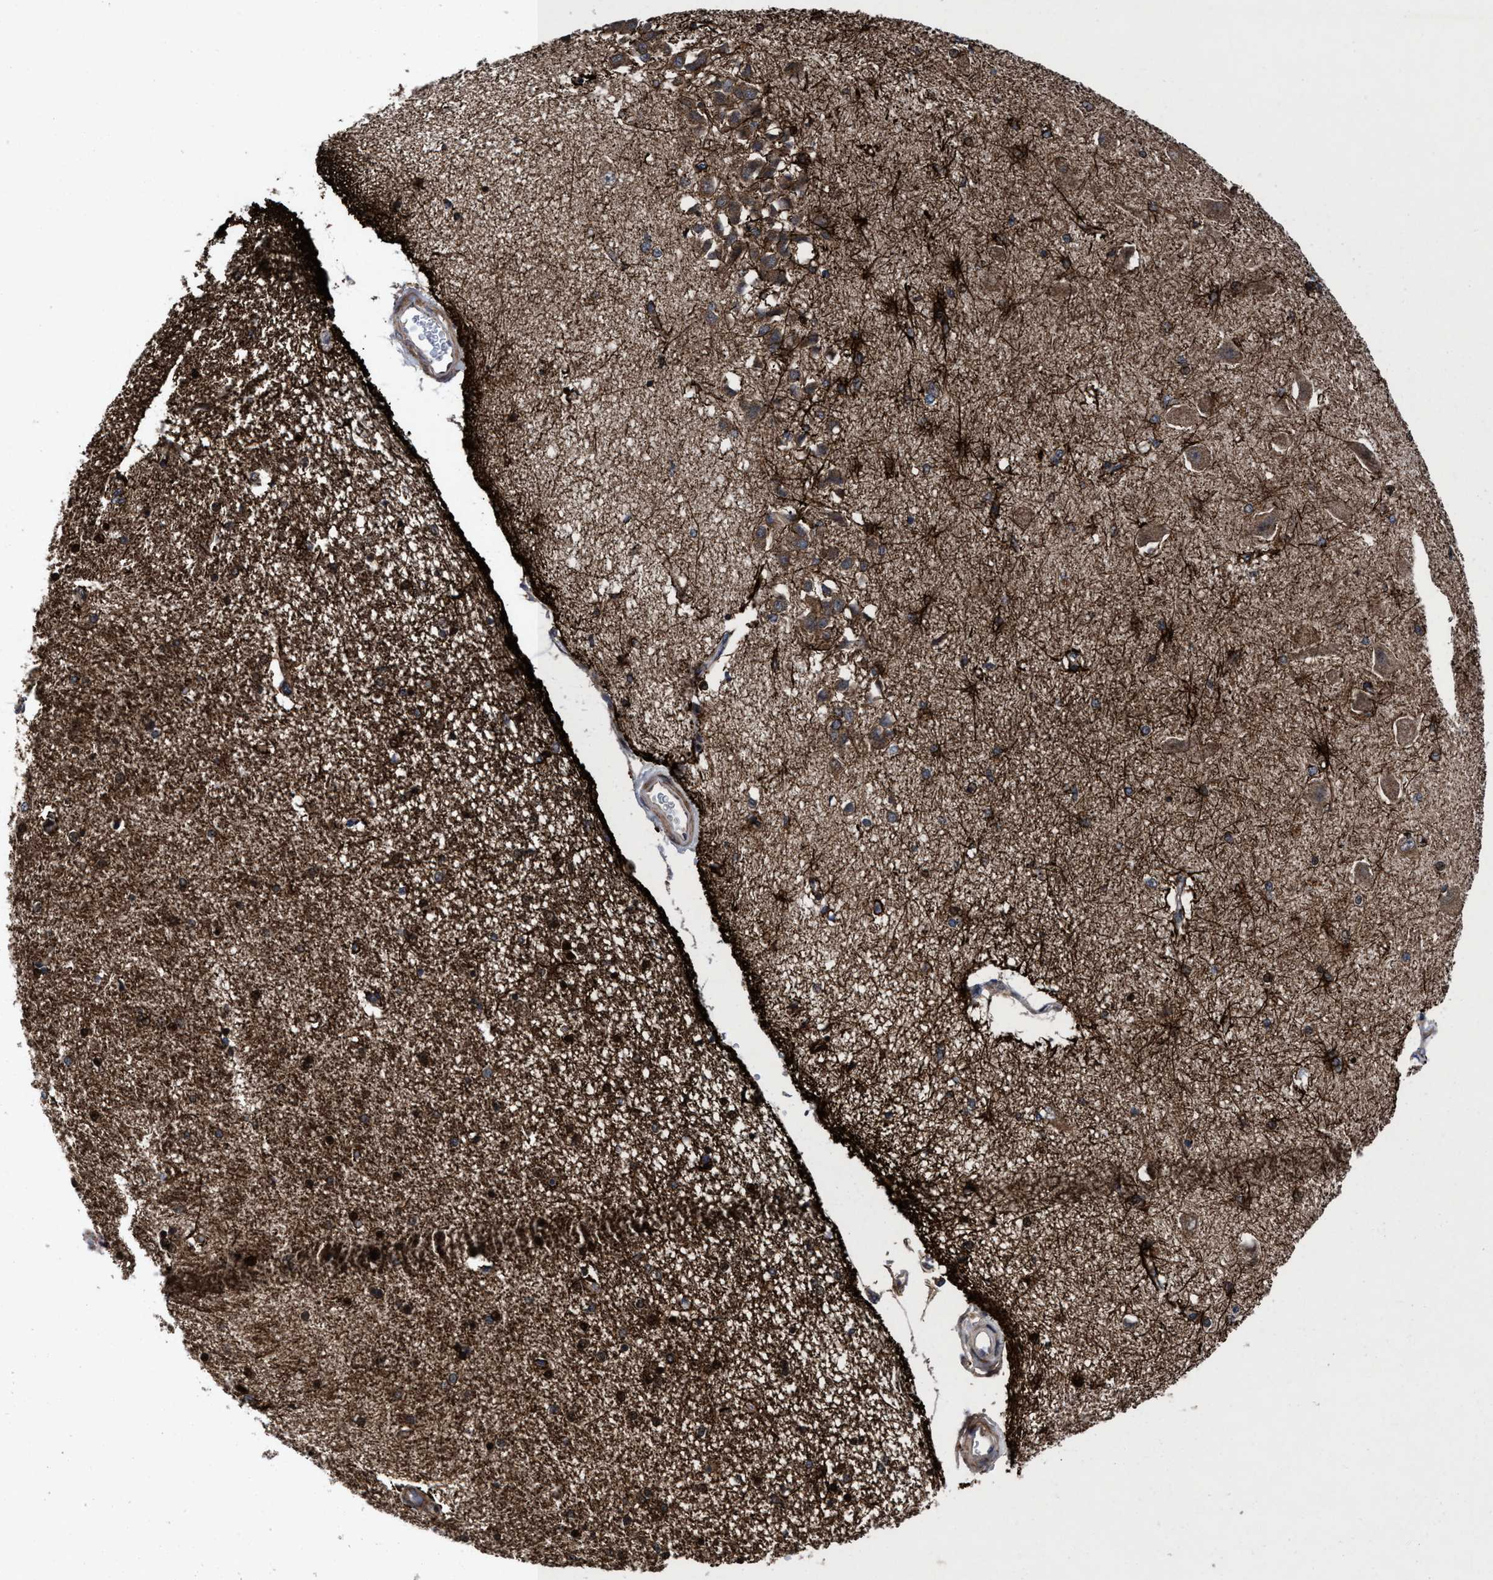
{"staining": {"intensity": "strong", "quantity": ">75%", "location": "cytoplasmic/membranous,nuclear"}, "tissue": "hippocampus", "cell_type": "Glial cells", "image_type": "normal", "snomed": [{"axis": "morphology", "description": "Normal tissue, NOS"}, {"axis": "topography", "description": "Hippocampus"}], "caption": "Immunohistochemical staining of normal hippocampus reveals high levels of strong cytoplasmic/membranous,nuclear positivity in approximately >75% of glial cells. (IHC, brightfield microscopy, high magnification).", "gene": "MRPL50", "patient": {"sex": "female", "age": 54}}